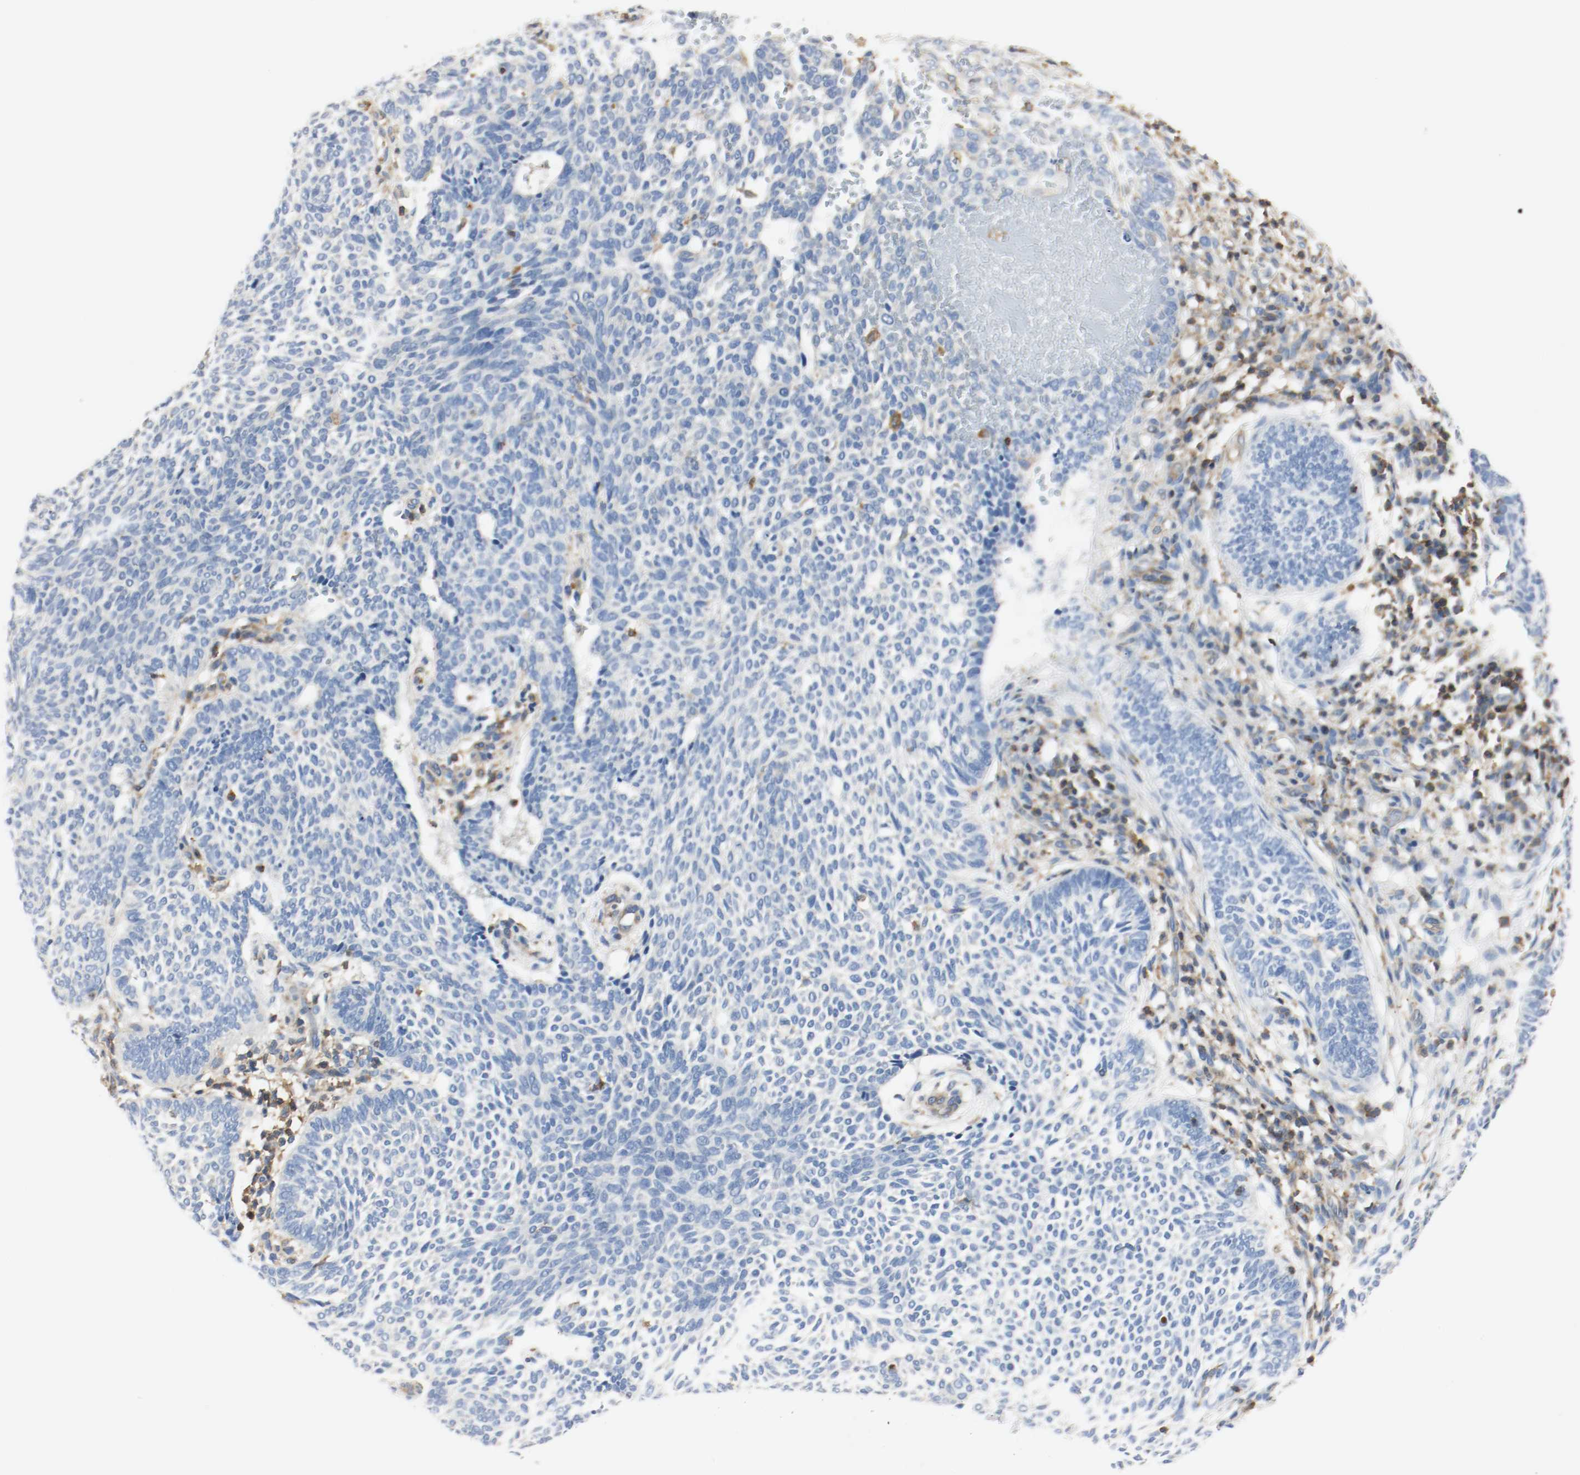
{"staining": {"intensity": "negative", "quantity": "none", "location": "none"}, "tissue": "skin cancer", "cell_type": "Tumor cells", "image_type": "cancer", "snomed": [{"axis": "morphology", "description": "Normal tissue, NOS"}, {"axis": "morphology", "description": "Basal cell carcinoma"}, {"axis": "topography", "description": "Skin"}], "caption": "The IHC micrograph has no significant positivity in tumor cells of skin cancer (basal cell carcinoma) tissue. (DAB immunohistochemistry, high magnification).", "gene": "ARPC1B", "patient": {"sex": "male", "age": 87}}